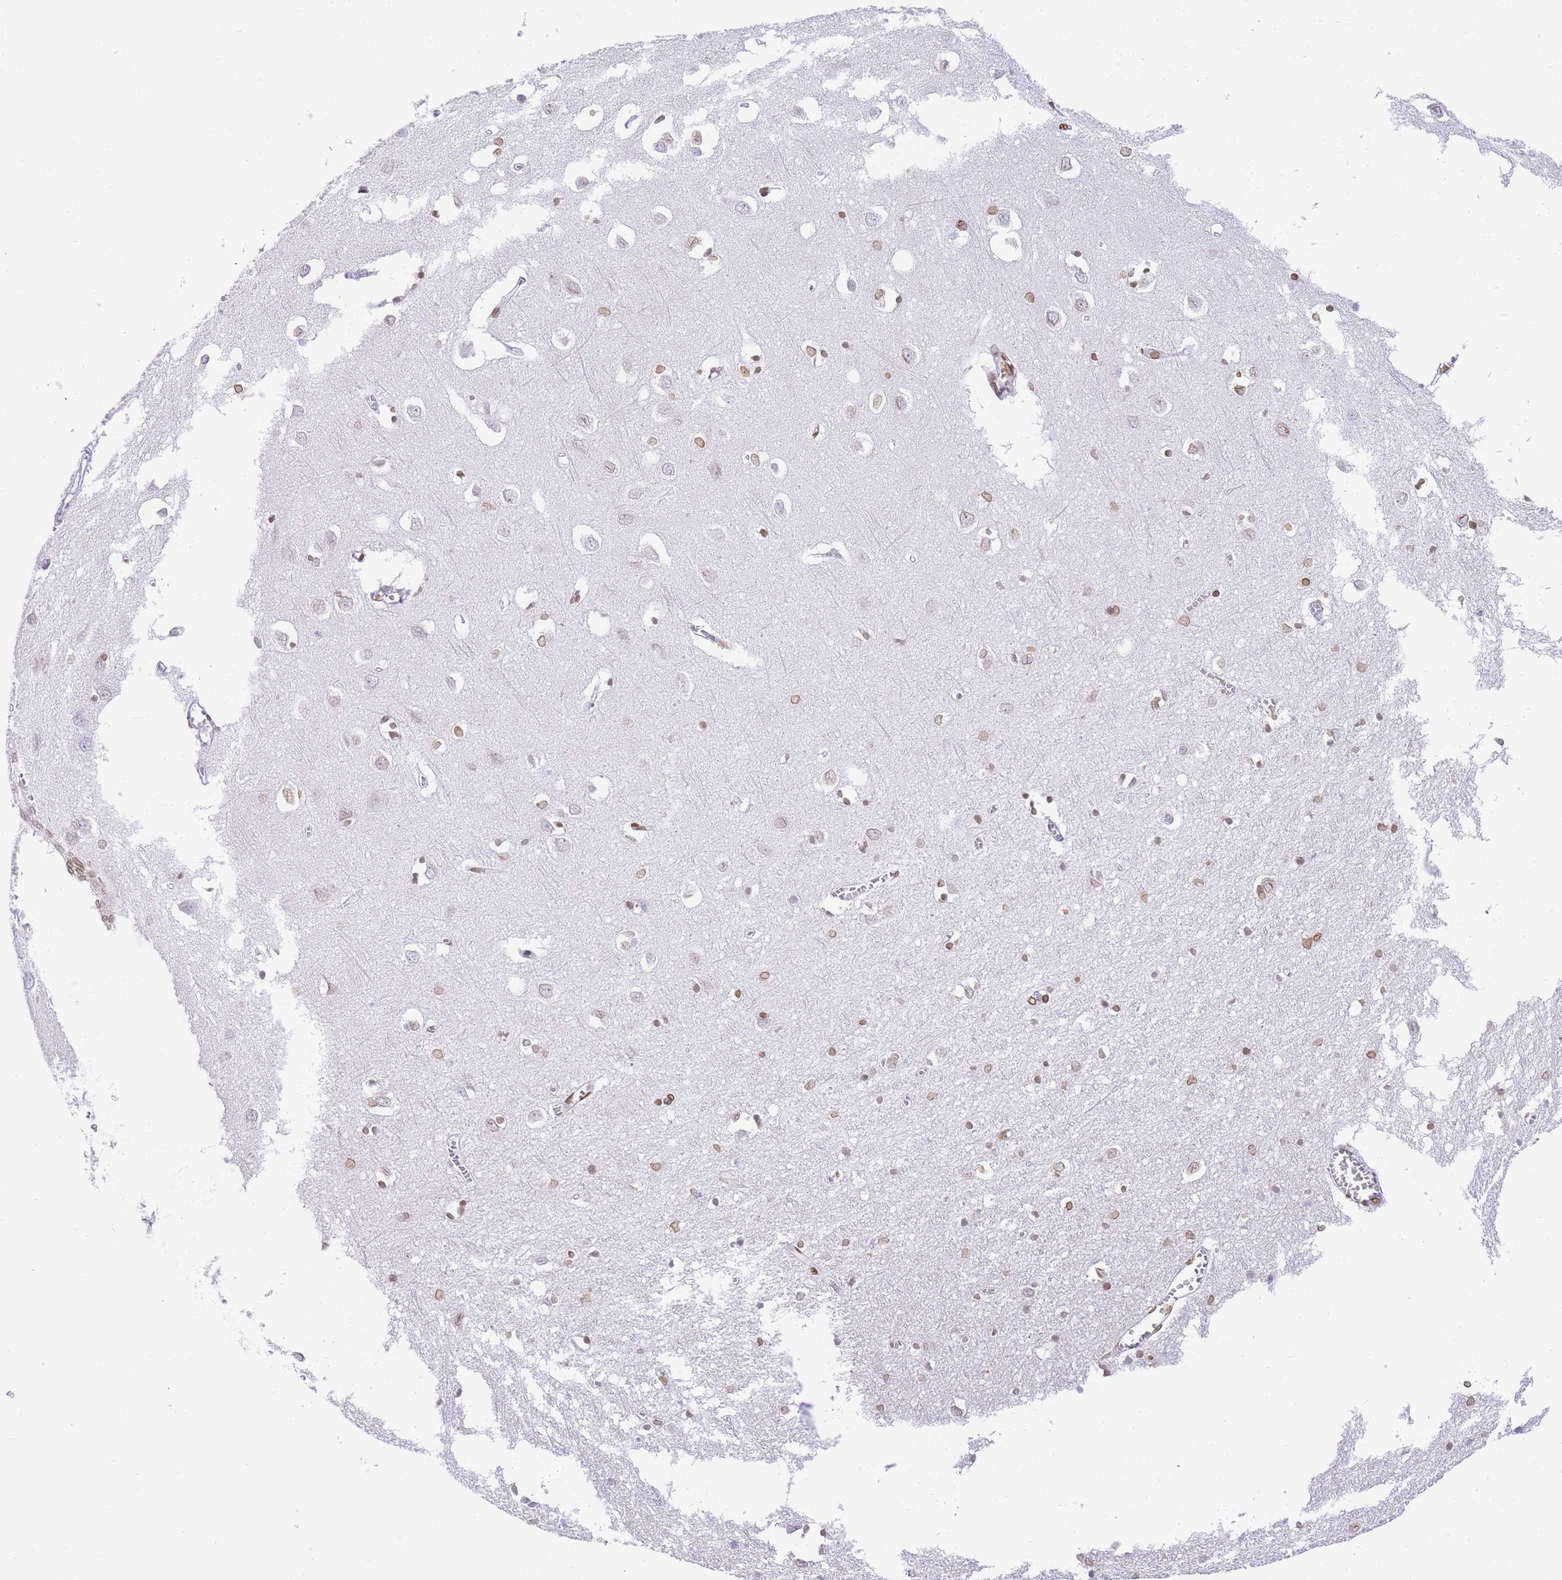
{"staining": {"intensity": "moderate", "quantity": ">75%", "location": "nuclear"}, "tissue": "cerebral cortex", "cell_type": "Endothelial cells", "image_type": "normal", "snomed": [{"axis": "morphology", "description": "Normal tissue, NOS"}, {"axis": "topography", "description": "Cerebral cortex"}], "caption": "An immunohistochemistry image of benign tissue is shown. Protein staining in brown labels moderate nuclear positivity in cerebral cortex within endothelial cells. The staining is performed using DAB brown chromogen to label protein expression. The nuclei are counter-stained blue using hematoxylin.", "gene": "OR10AD1", "patient": {"sex": "female", "age": 64}}